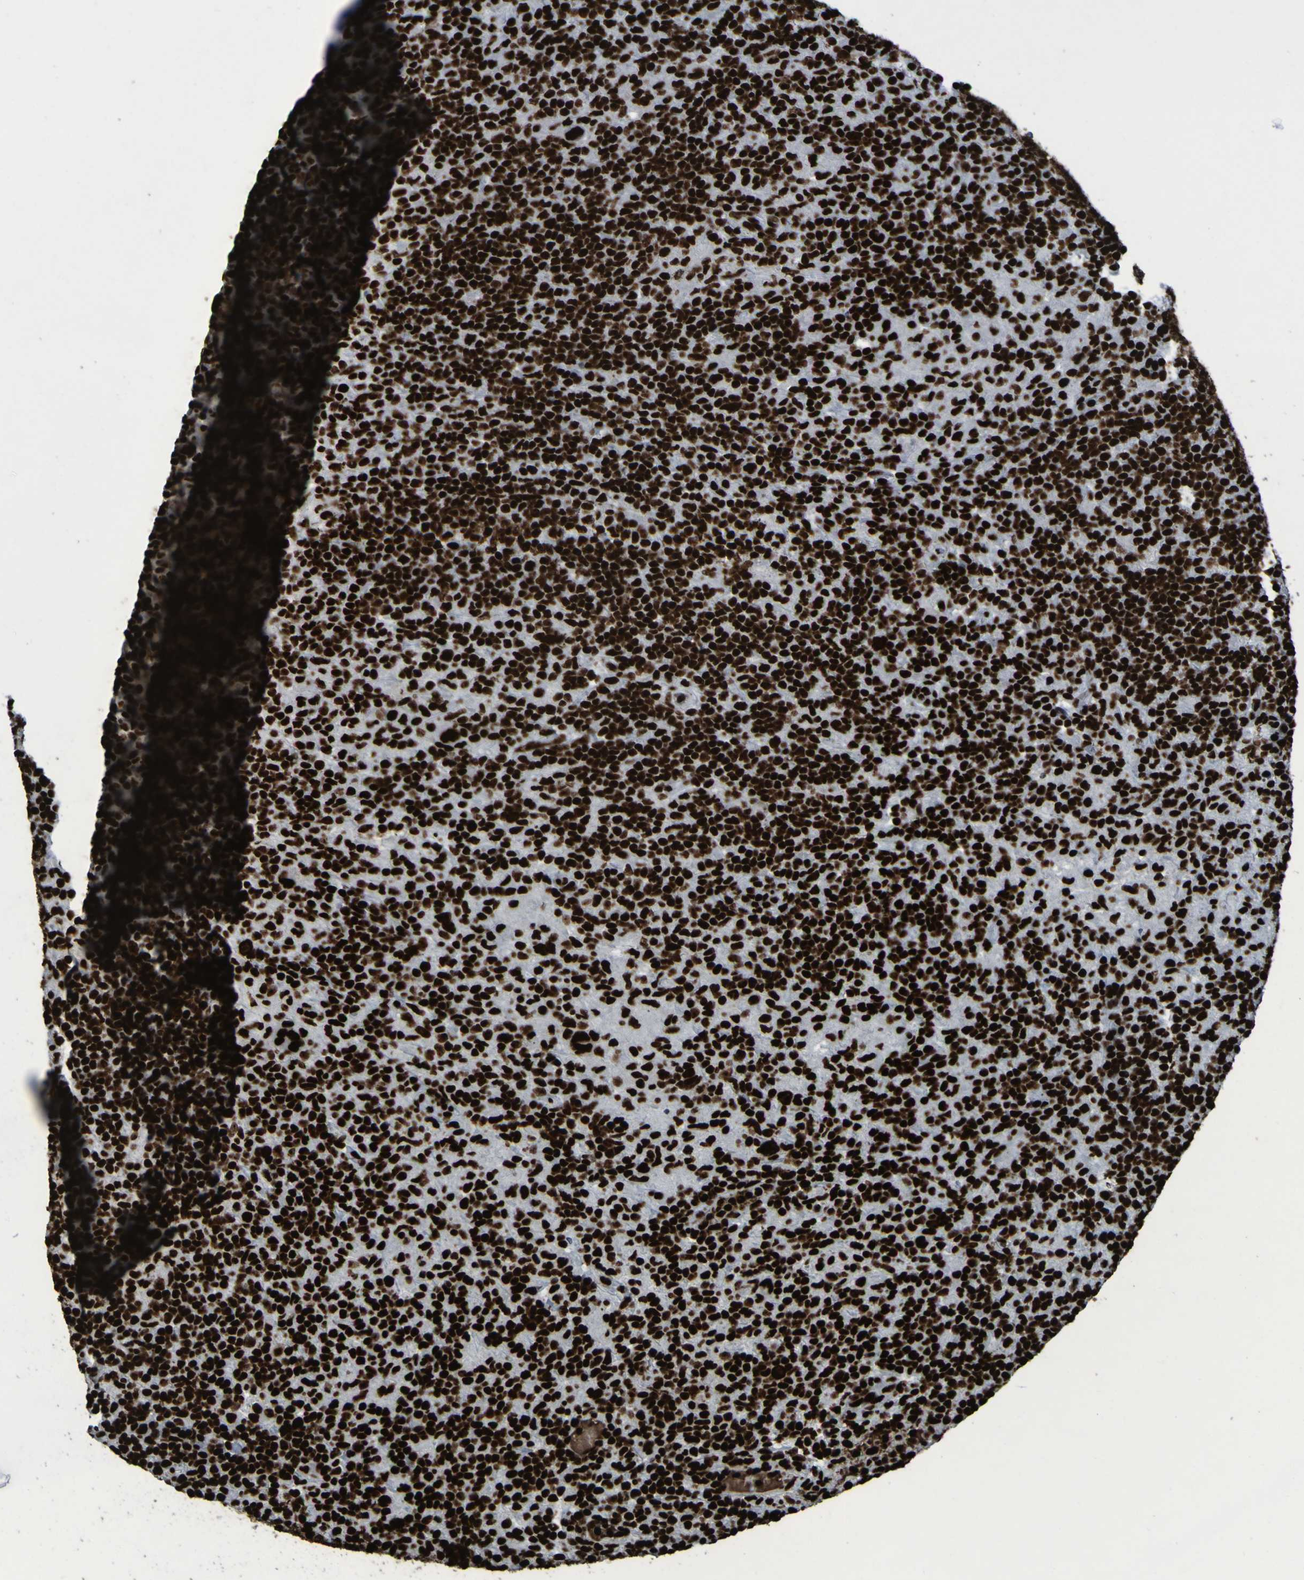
{"staining": {"intensity": "strong", "quantity": ">75%", "location": "nuclear"}, "tissue": "lymphoma", "cell_type": "Tumor cells", "image_type": "cancer", "snomed": [{"axis": "morphology", "description": "Hodgkin's disease, NOS"}, {"axis": "topography", "description": "Lymph node"}], "caption": "Lymphoma stained for a protein demonstrates strong nuclear positivity in tumor cells.", "gene": "NPM1", "patient": {"sex": "male", "age": 70}}